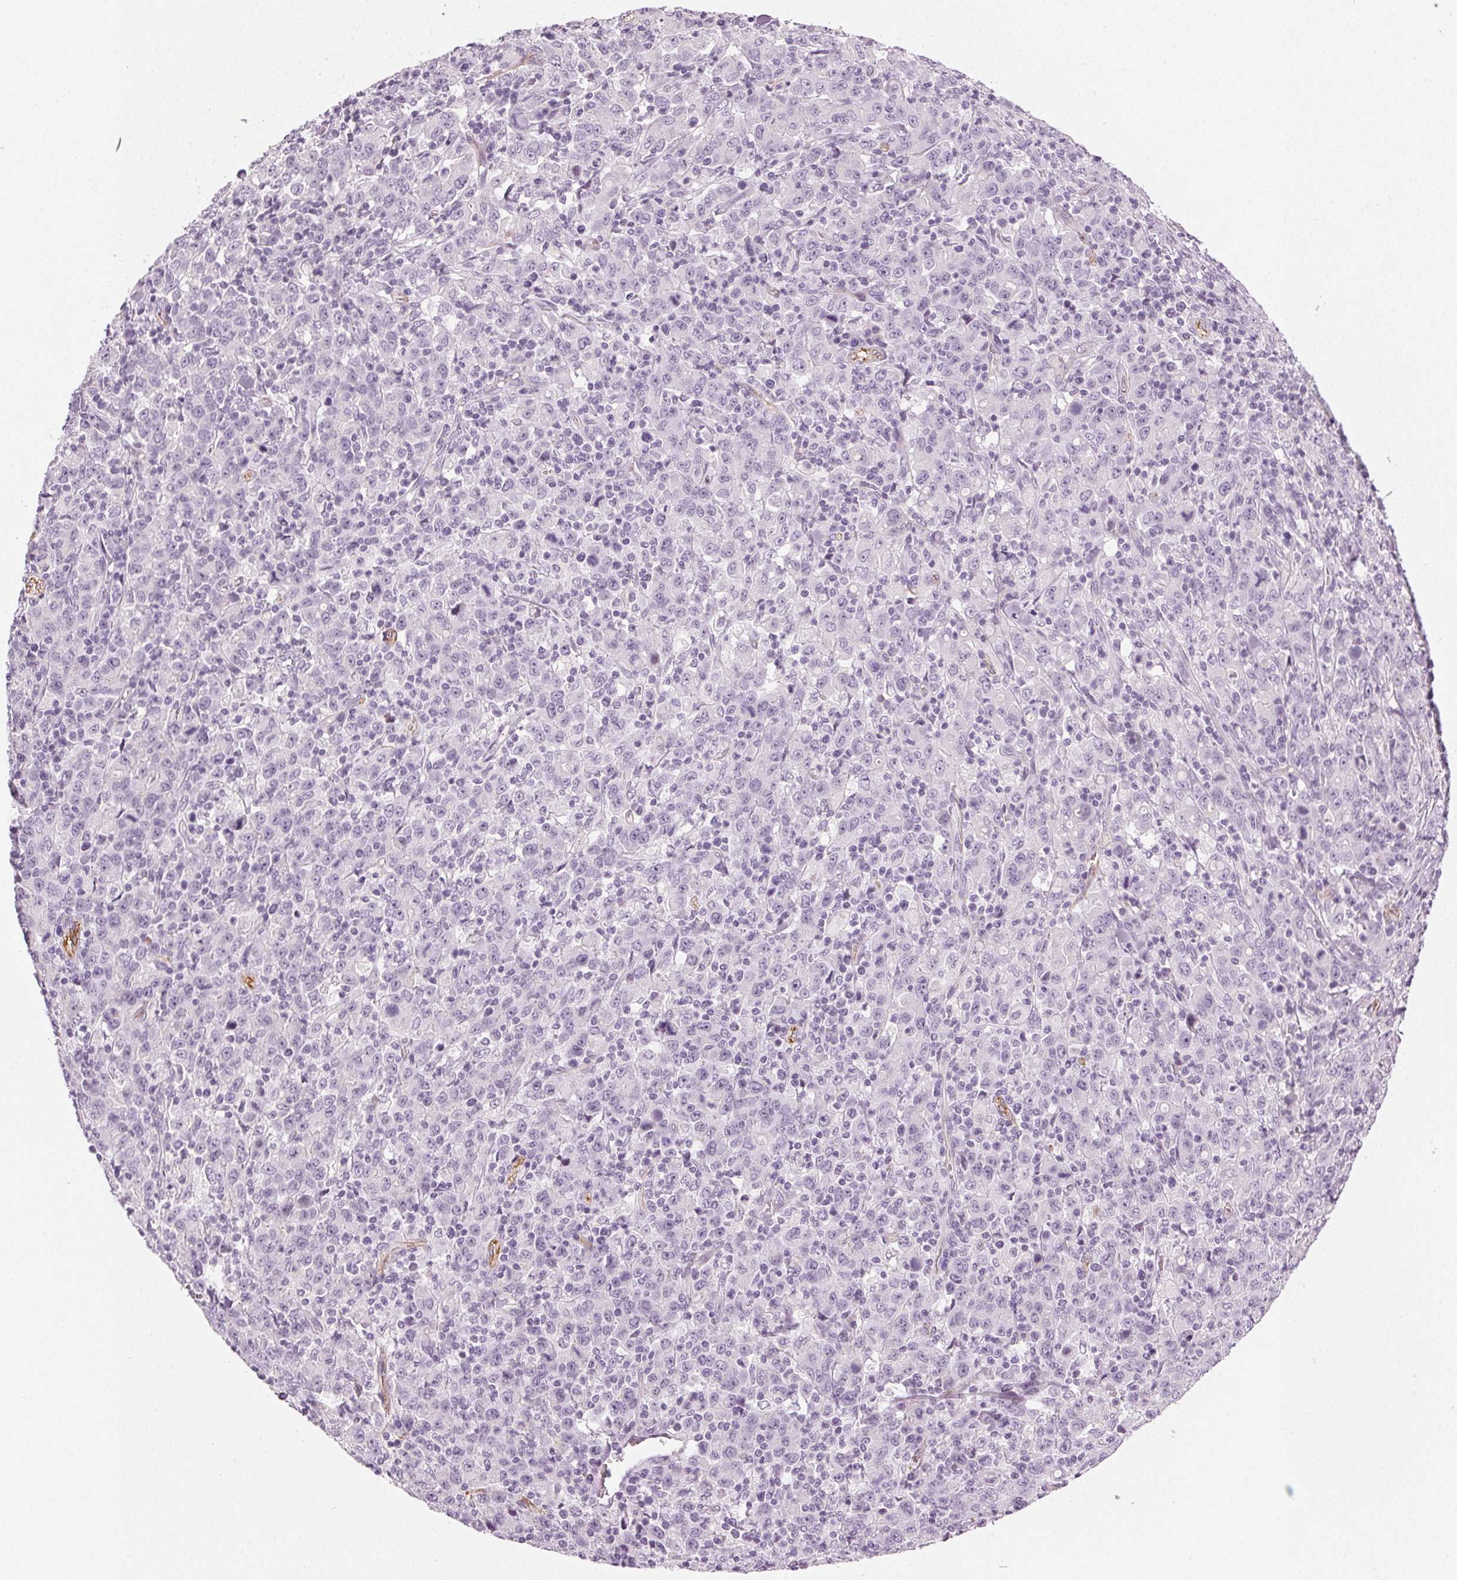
{"staining": {"intensity": "negative", "quantity": "none", "location": "none"}, "tissue": "stomach cancer", "cell_type": "Tumor cells", "image_type": "cancer", "snomed": [{"axis": "morphology", "description": "Adenocarcinoma, NOS"}, {"axis": "topography", "description": "Stomach, upper"}], "caption": "The image demonstrates no staining of tumor cells in stomach cancer (adenocarcinoma).", "gene": "AIF1L", "patient": {"sex": "male", "age": 69}}